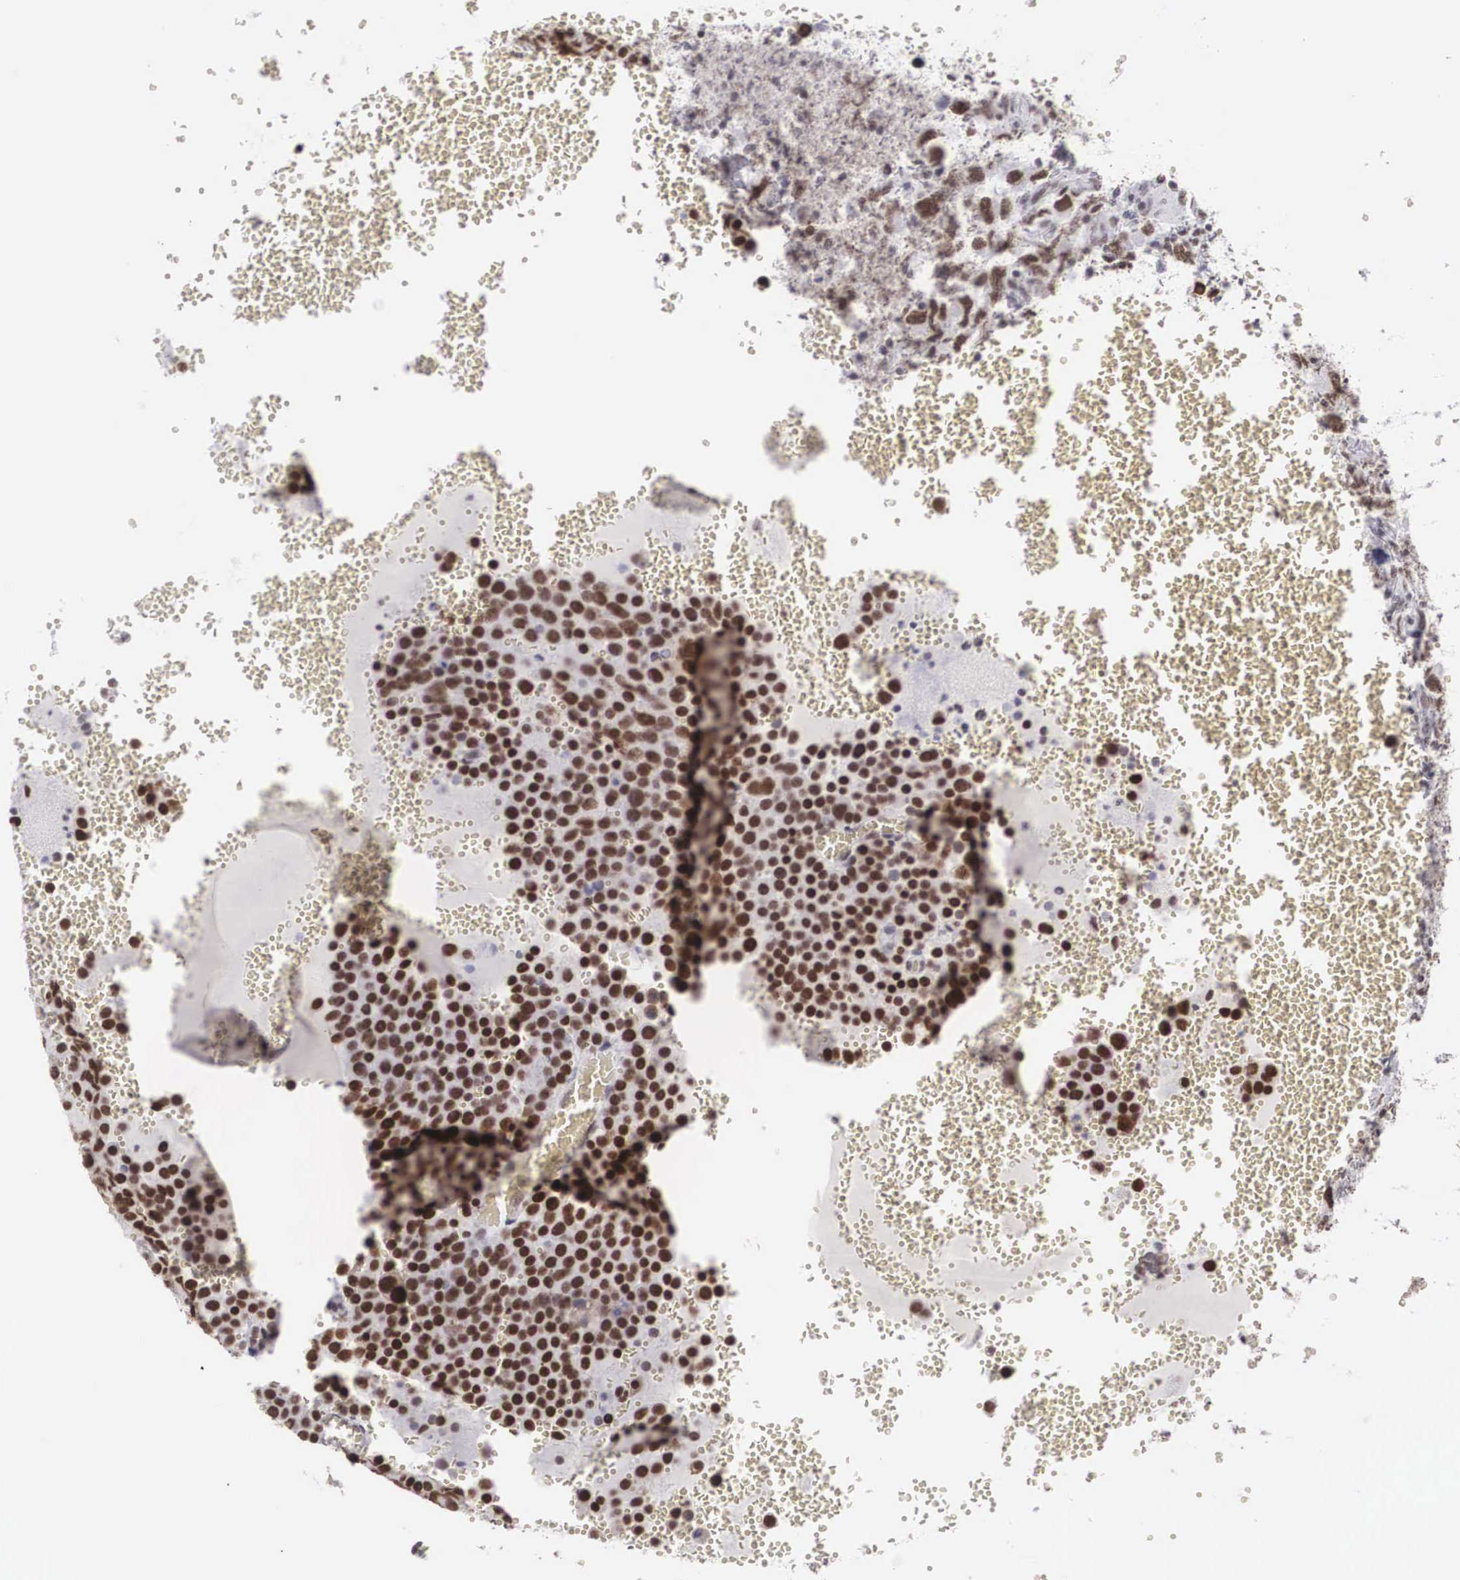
{"staining": {"intensity": "strong", "quantity": ">75%", "location": "nuclear"}, "tissue": "testis cancer", "cell_type": "Tumor cells", "image_type": "cancer", "snomed": [{"axis": "morphology", "description": "Seminoma, NOS"}, {"axis": "topography", "description": "Testis"}], "caption": "Human testis cancer stained with a protein marker exhibits strong staining in tumor cells.", "gene": "CSTF2", "patient": {"sex": "male", "age": 71}}